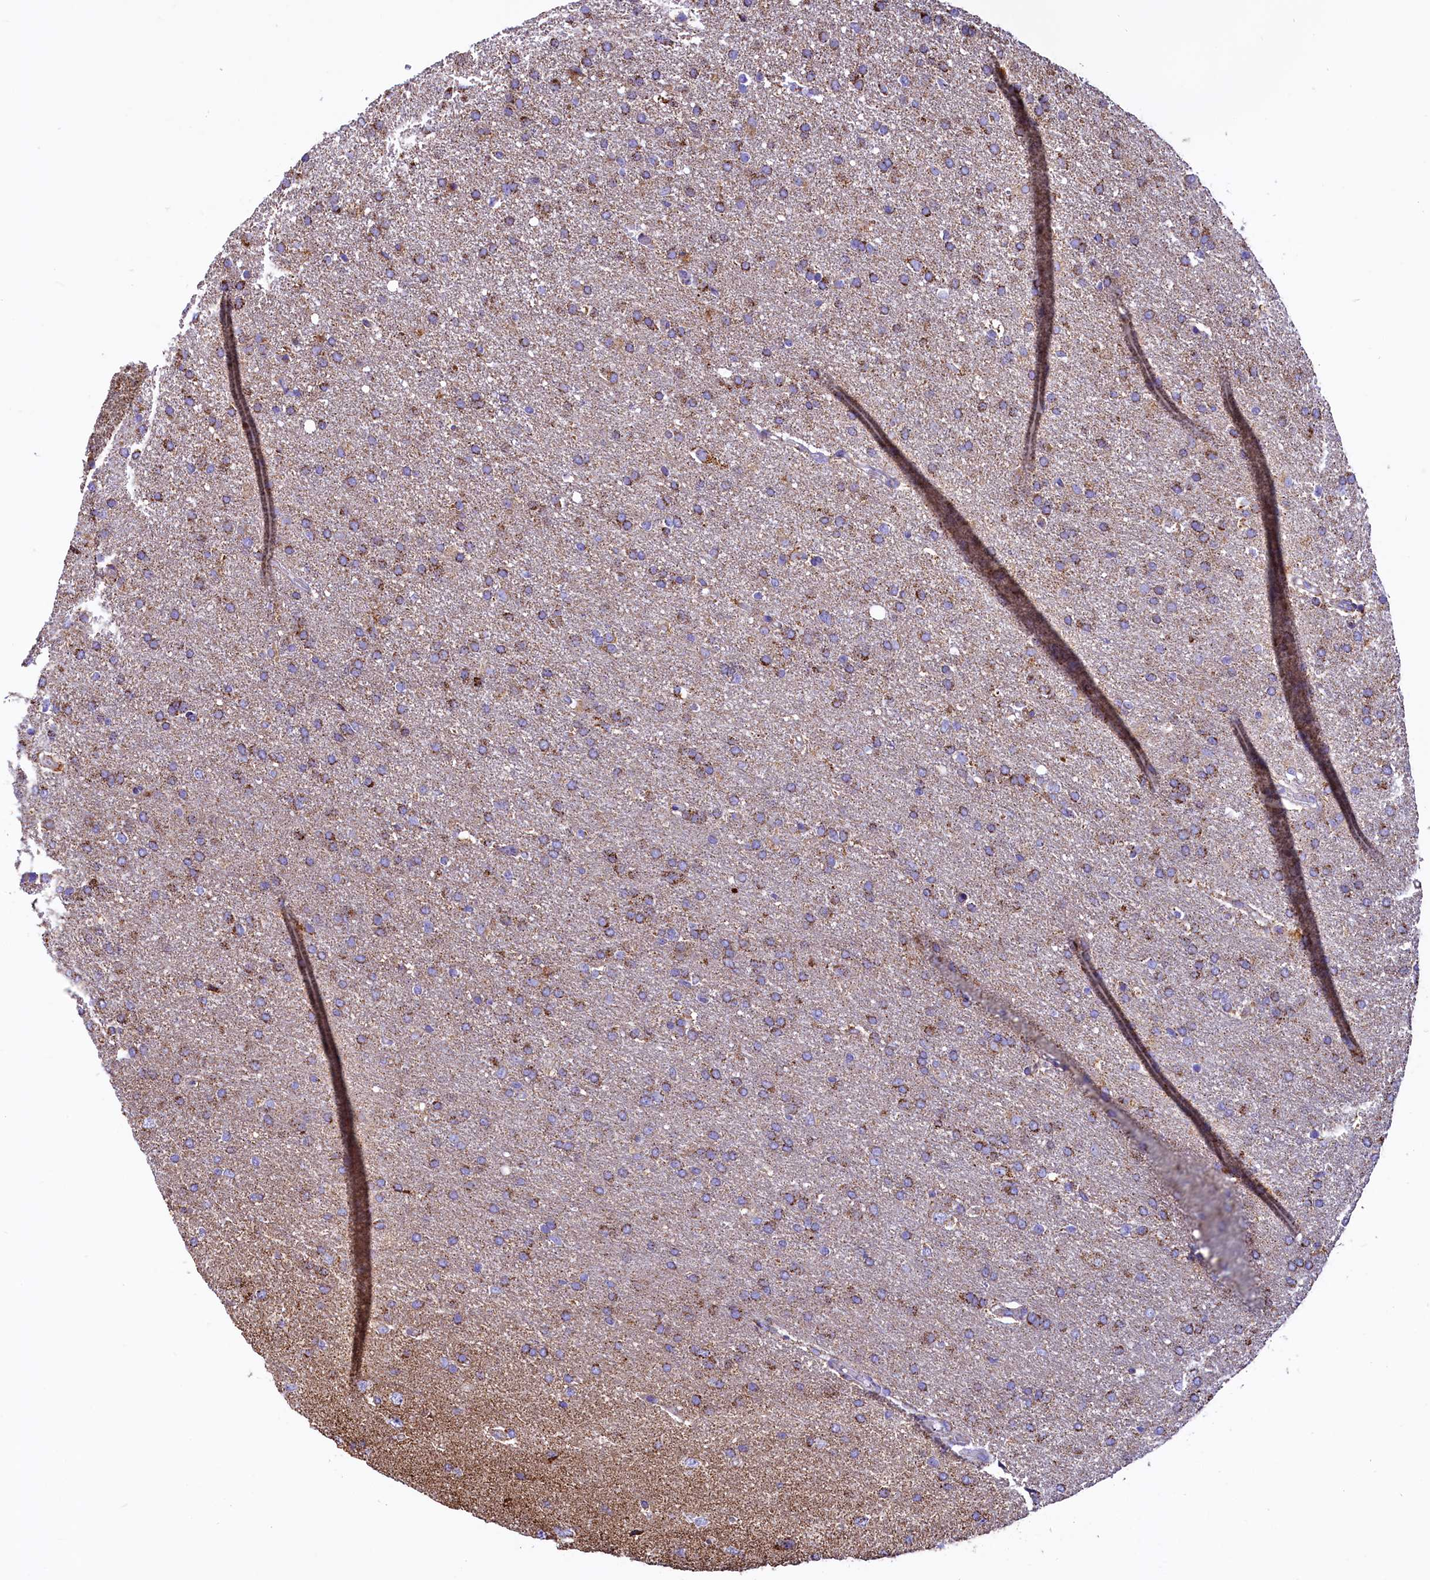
{"staining": {"intensity": "moderate", "quantity": ">75%", "location": "cytoplasmic/membranous"}, "tissue": "glioma", "cell_type": "Tumor cells", "image_type": "cancer", "snomed": [{"axis": "morphology", "description": "Glioma, malignant, High grade"}, {"axis": "topography", "description": "Brain"}], "caption": "Immunohistochemistry photomicrograph of human glioma stained for a protein (brown), which shows medium levels of moderate cytoplasmic/membranous expression in about >75% of tumor cells.", "gene": "IDH3A", "patient": {"sex": "male", "age": 72}}